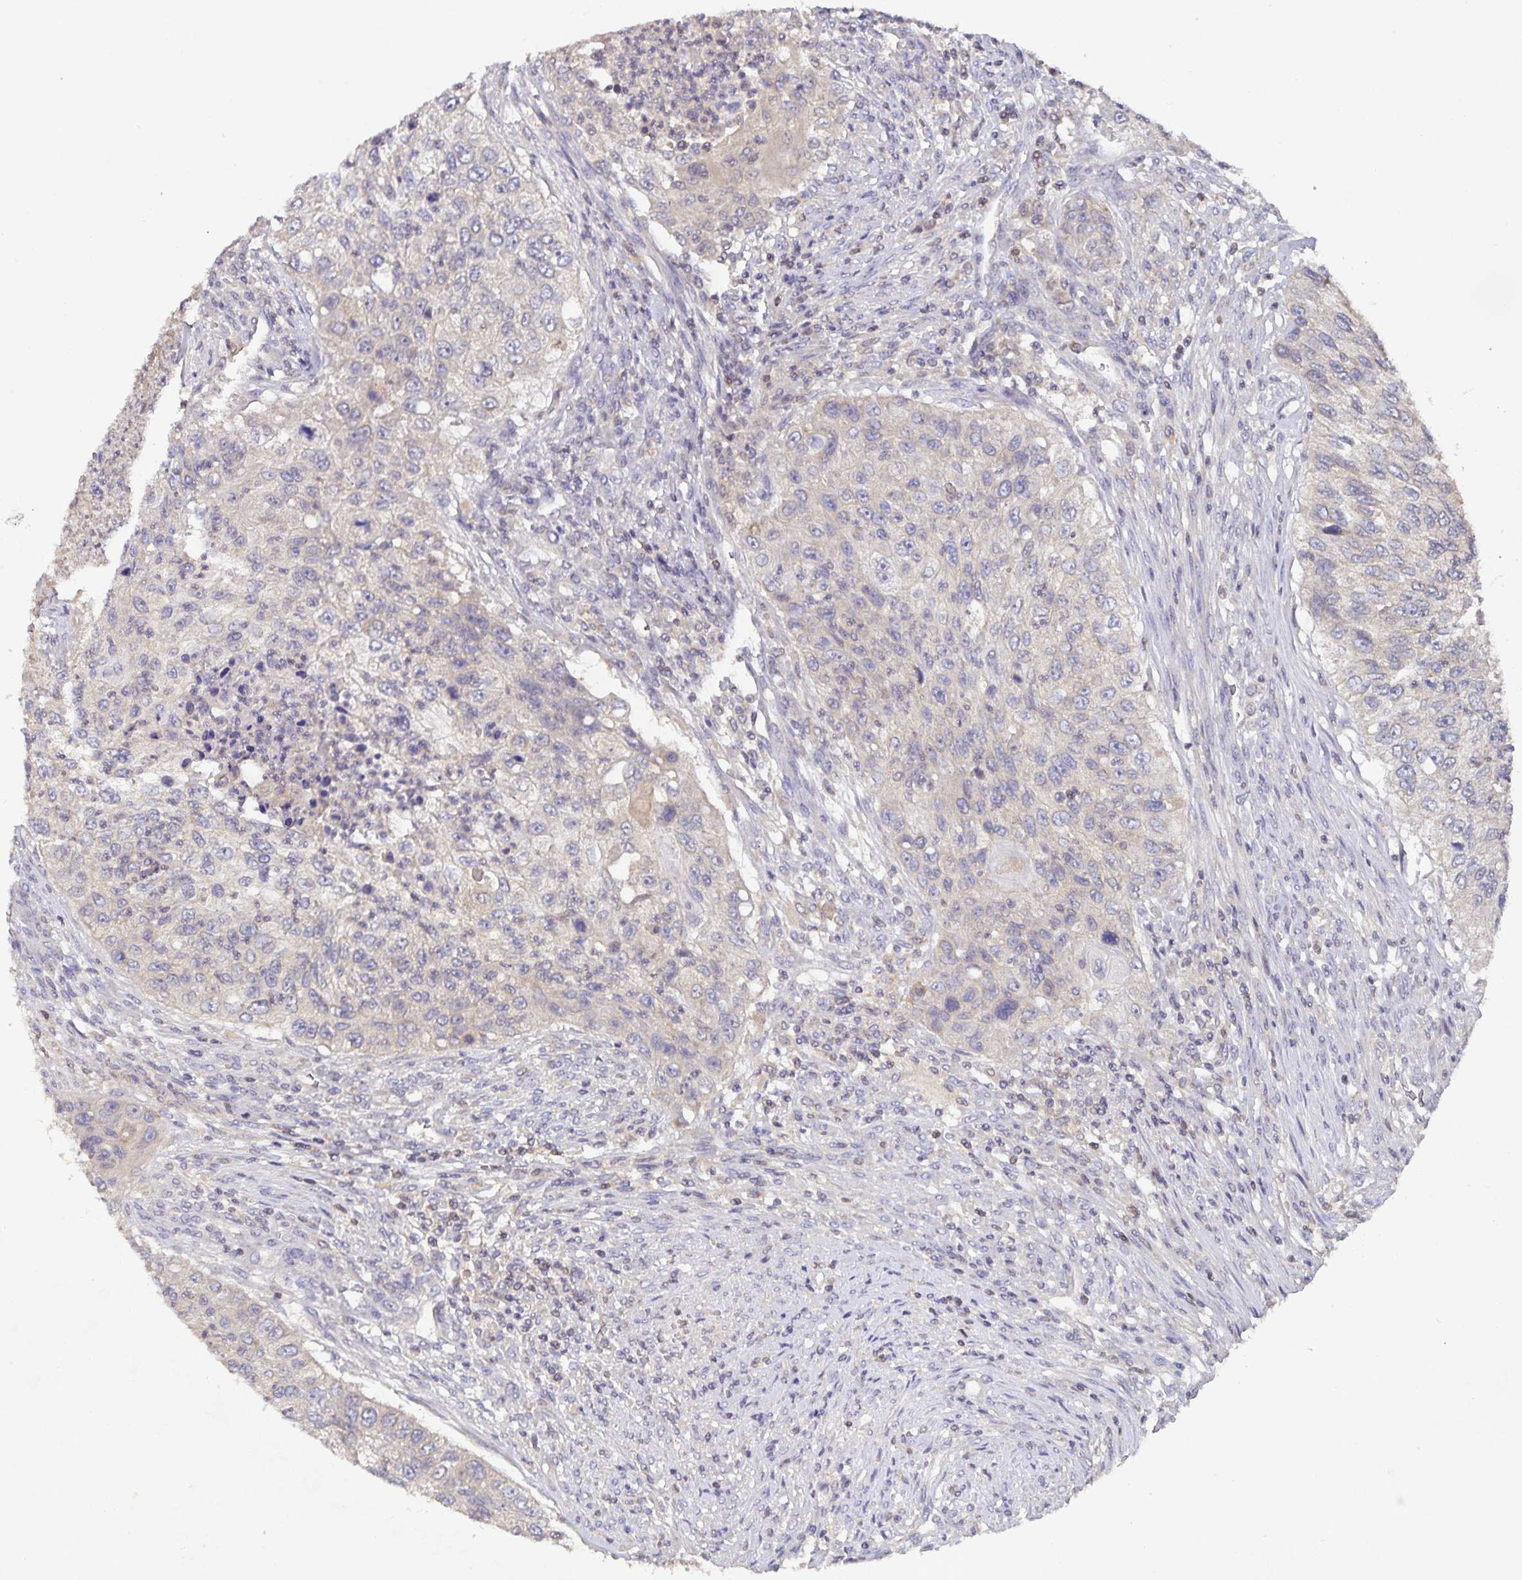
{"staining": {"intensity": "negative", "quantity": "none", "location": "none"}, "tissue": "urothelial cancer", "cell_type": "Tumor cells", "image_type": "cancer", "snomed": [{"axis": "morphology", "description": "Urothelial carcinoma, High grade"}, {"axis": "topography", "description": "Urinary bladder"}], "caption": "High magnification brightfield microscopy of urothelial cancer stained with DAB (3,3'-diaminobenzidine) (brown) and counterstained with hematoxylin (blue): tumor cells show no significant expression.", "gene": "HEPN1", "patient": {"sex": "female", "age": 60}}